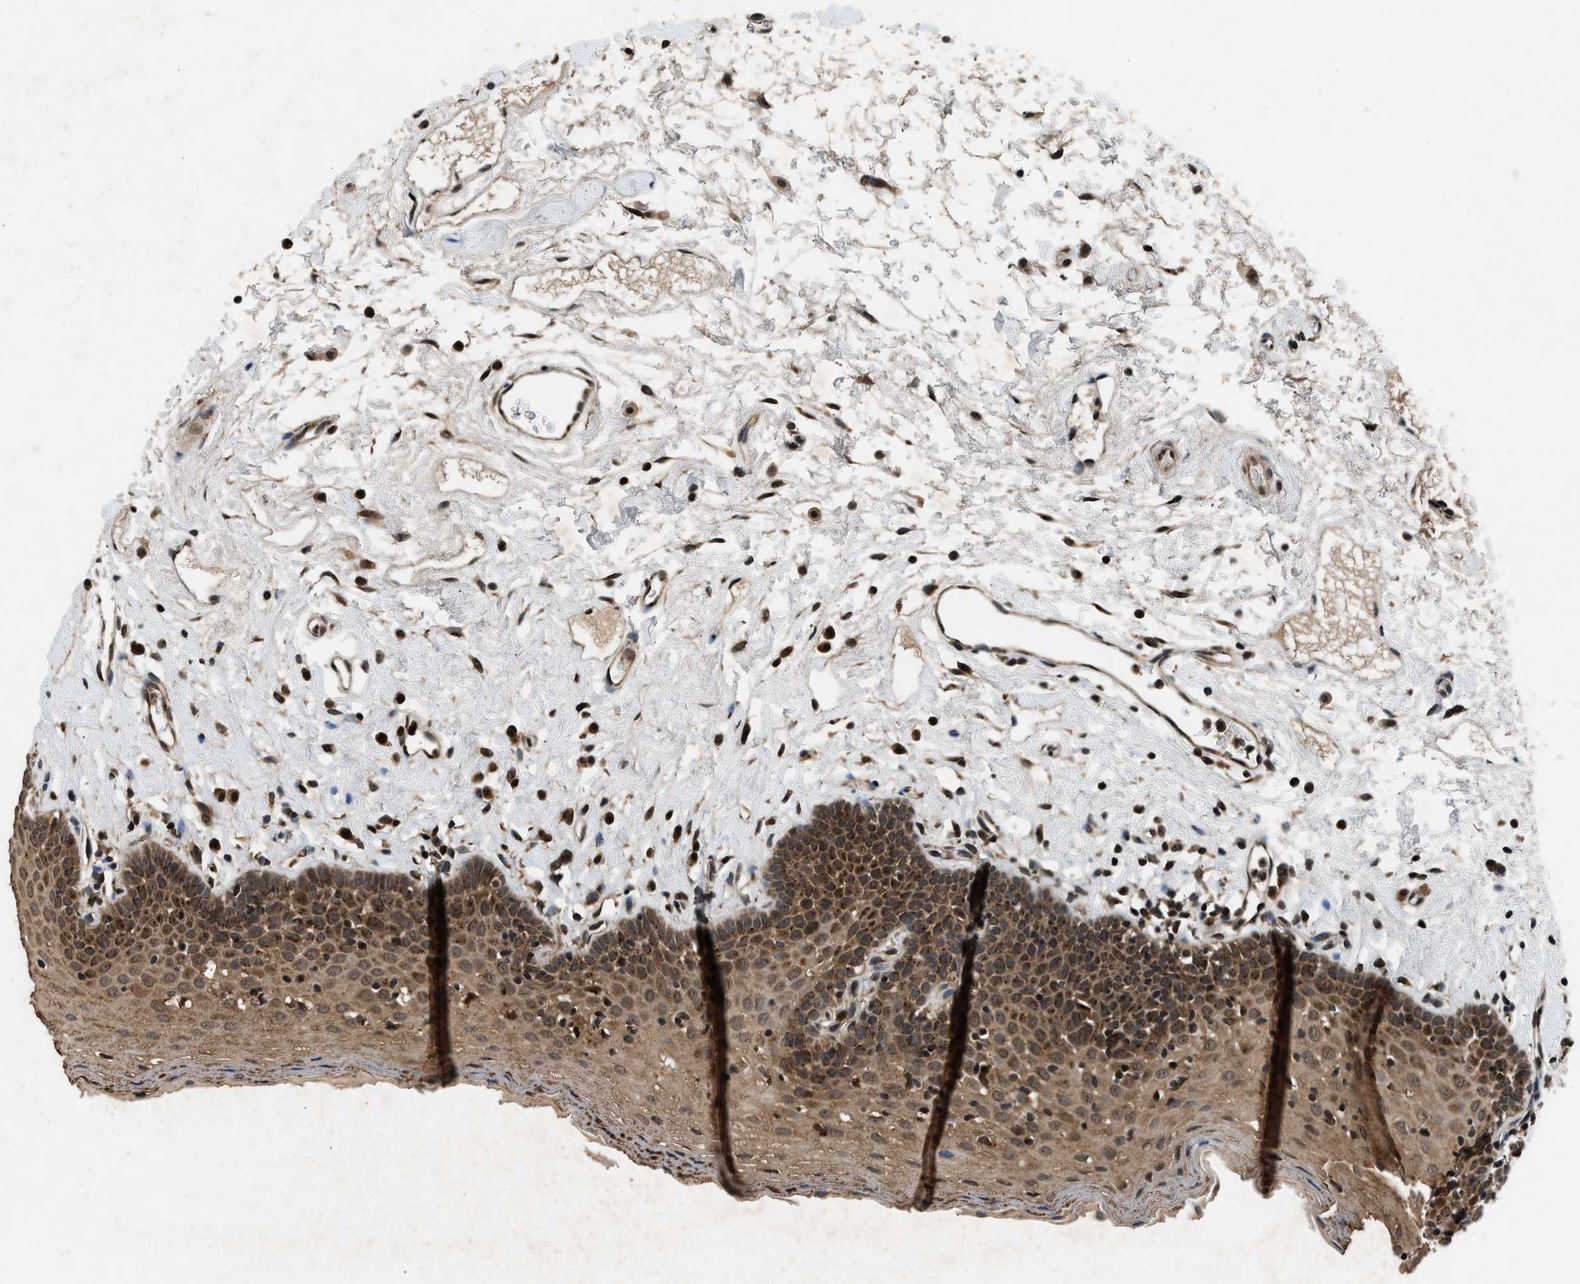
{"staining": {"intensity": "moderate", "quantity": ">75%", "location": "cytoplasmic/membranous"}, "tissue": "oral mucosa", "cell_type": "Squamous epithelial cells", "image_type": "normal", "snomed": [{"axis": "morphology", "description": "Normal tissue, NOS"}, {"axis": "topography", "description": "Oral tissue"}], "caption": "Immunohistochemistry (IHC) staining of unremarkable oral mucosa, which exhibits medium levels of moderate cytoplasmic/membranous positivity in approximately >75% of squamous epithelial cells indicating moderate cytoplasmic/membranous protein staining. The staining was performed using DAB (brown) for protein detection and nuclei were counterstained in hematoxylin (blue).", "gene": "RPS6KB1", "patient": {"sex": "male", "age": 66}}